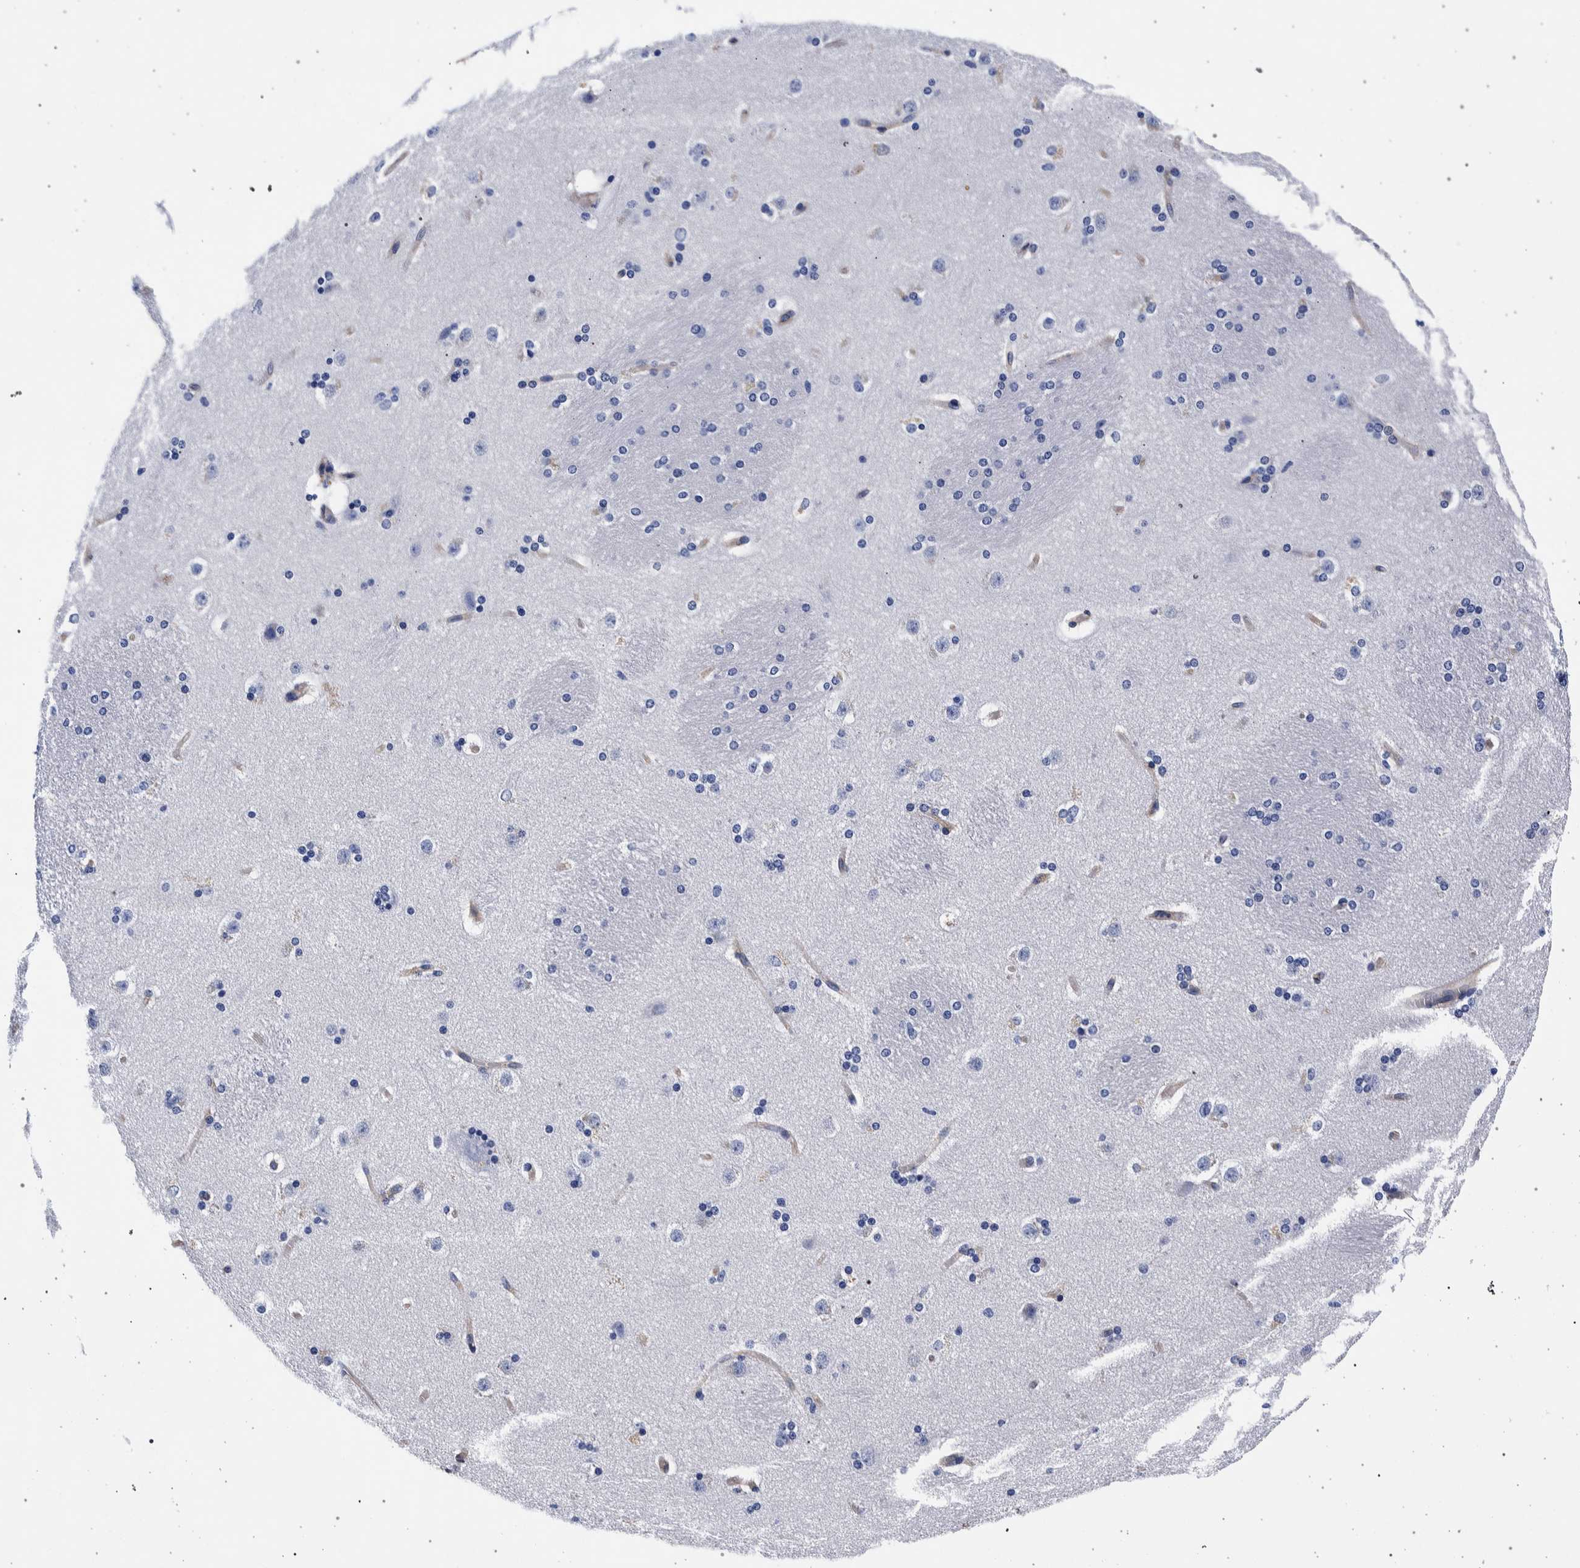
{"staining": {"intensity": "negative", "quantity": "none", "location": "none"}, "tissue": "caudate", "cell_type": "Glial cells", "image_type": "normal", "snomed": [{"axis": "morphology", "description": "Normal tissue, NOS"}, {"axis": "topography", "description": "Lateral ventricle wall"}], "caption": "IHC histopathology image of unremarkable caudate stained for a protein (brown), which exhibits no staining in glial cells.", "gene": "NIBAN2", "patient": {"sex": "female", "age": 19}}